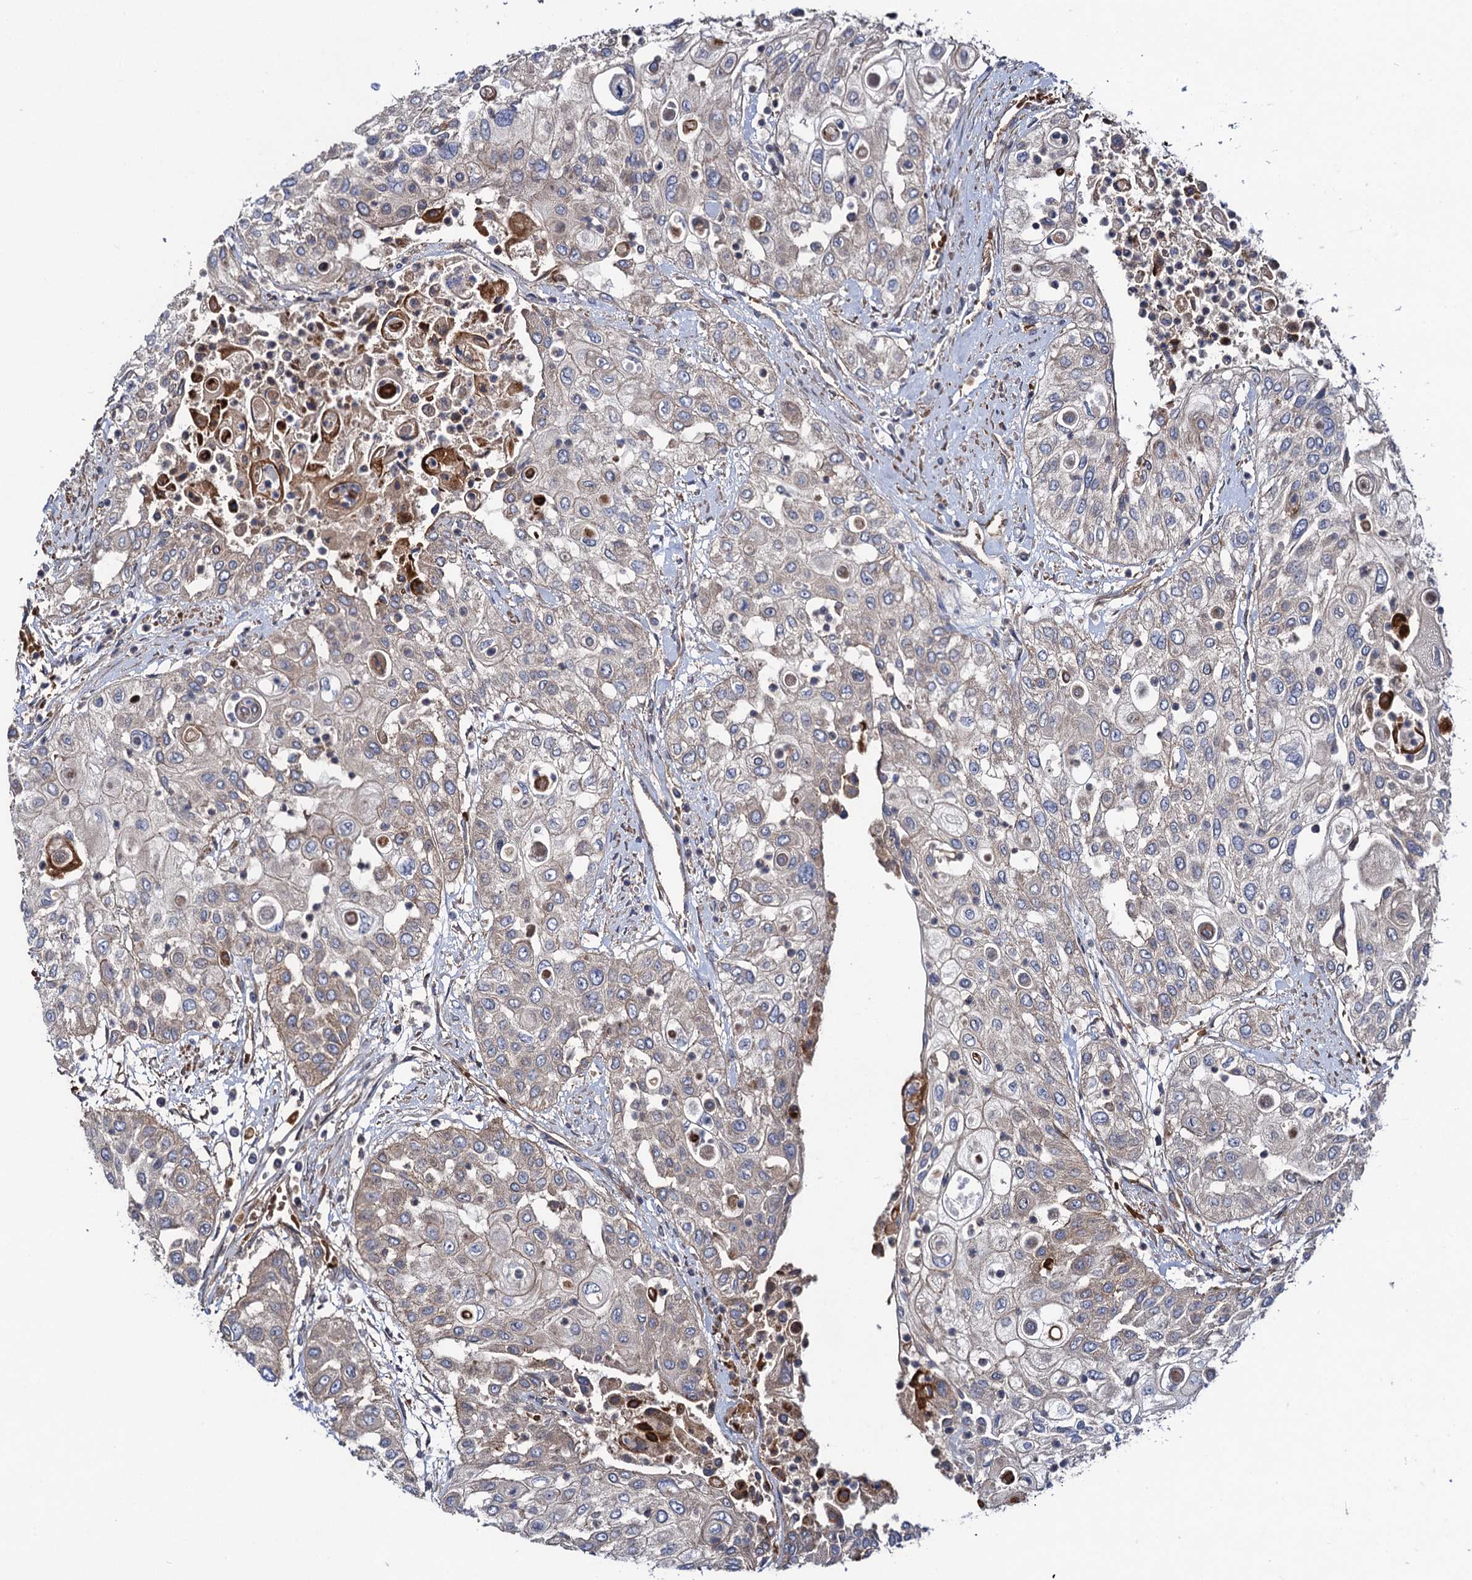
{"staining": {"intensity": "negative", "quantity": "none", "location": "none"}, "tissue": "urothelial cancer", "cell_type": "Tumor cells", "image_type": "cancer", "snomed": [{"axis": "morphology", "description": "Urothelial carcinoma, High grade"}, {"axis": "topography", "description": "Urinary bladder"}], "caption": "There is no significant expression in tumor cells of high-grade urothelial carcinoma. (DAB (3,3'-diaminobenzidine) immunohistochemistry (IHC), high magnification).", "gene": "KXD1", "patient": {"sex": "female", "age": 79}}